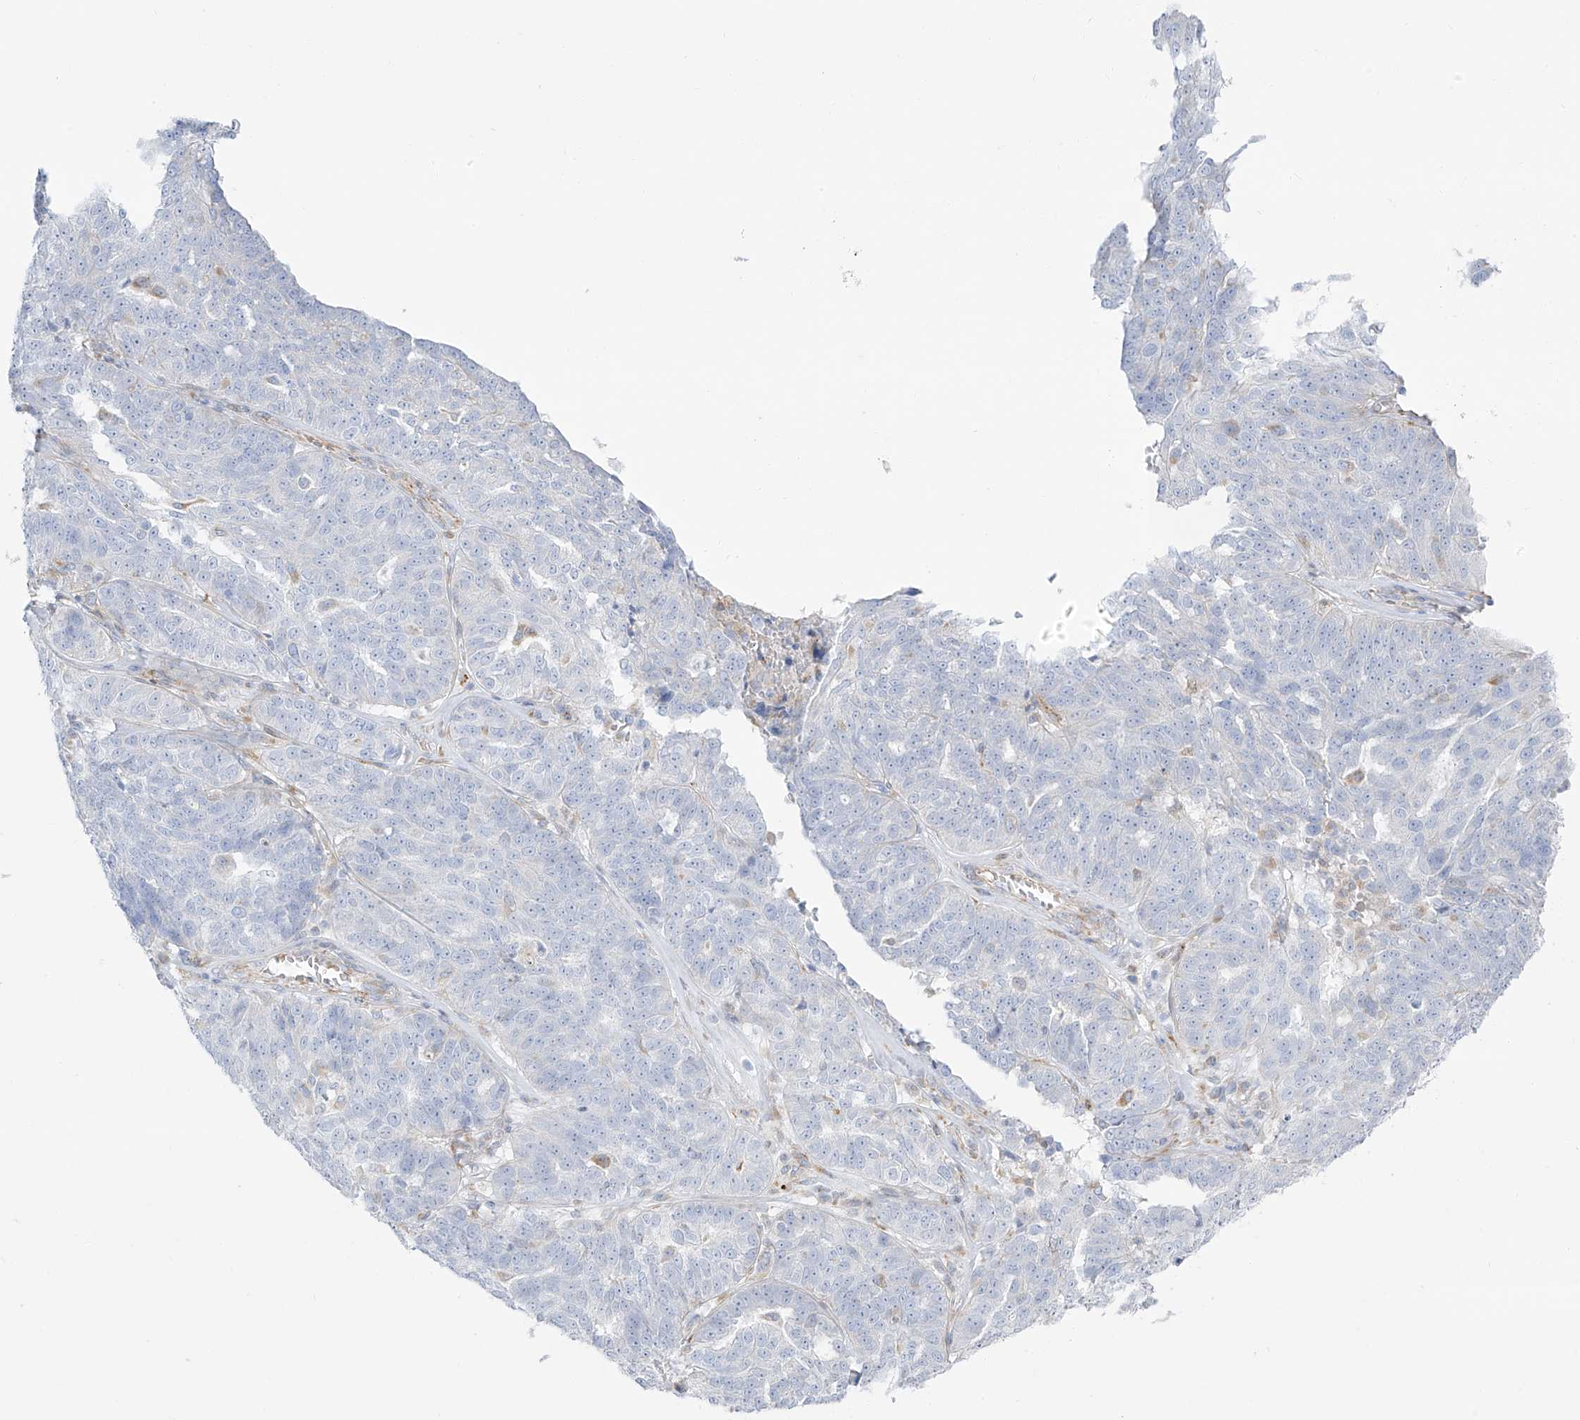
{"staining": {"intensity": "negative", "quantity": "none", "location": "none"}, "tissue": "ovarian cancer", "cell_type": "Tumor cells", "image_type": "cancer", "snomed": [{"axis": "morphology", "description": "Cystadenocarcinoma, serous, NOS"}, {"axis": "topography", "description": "Ovary"}], "caption": "Immunohistochemistry (IHC) micrograph of neoplastic tissue: ovarian cancer stained with DAB (3,3'-diaminobenzidine) reveals no significant protein staining in tumor cells.", "gene": "TAL2", "patient": {"sex": "female", "age": 59}}